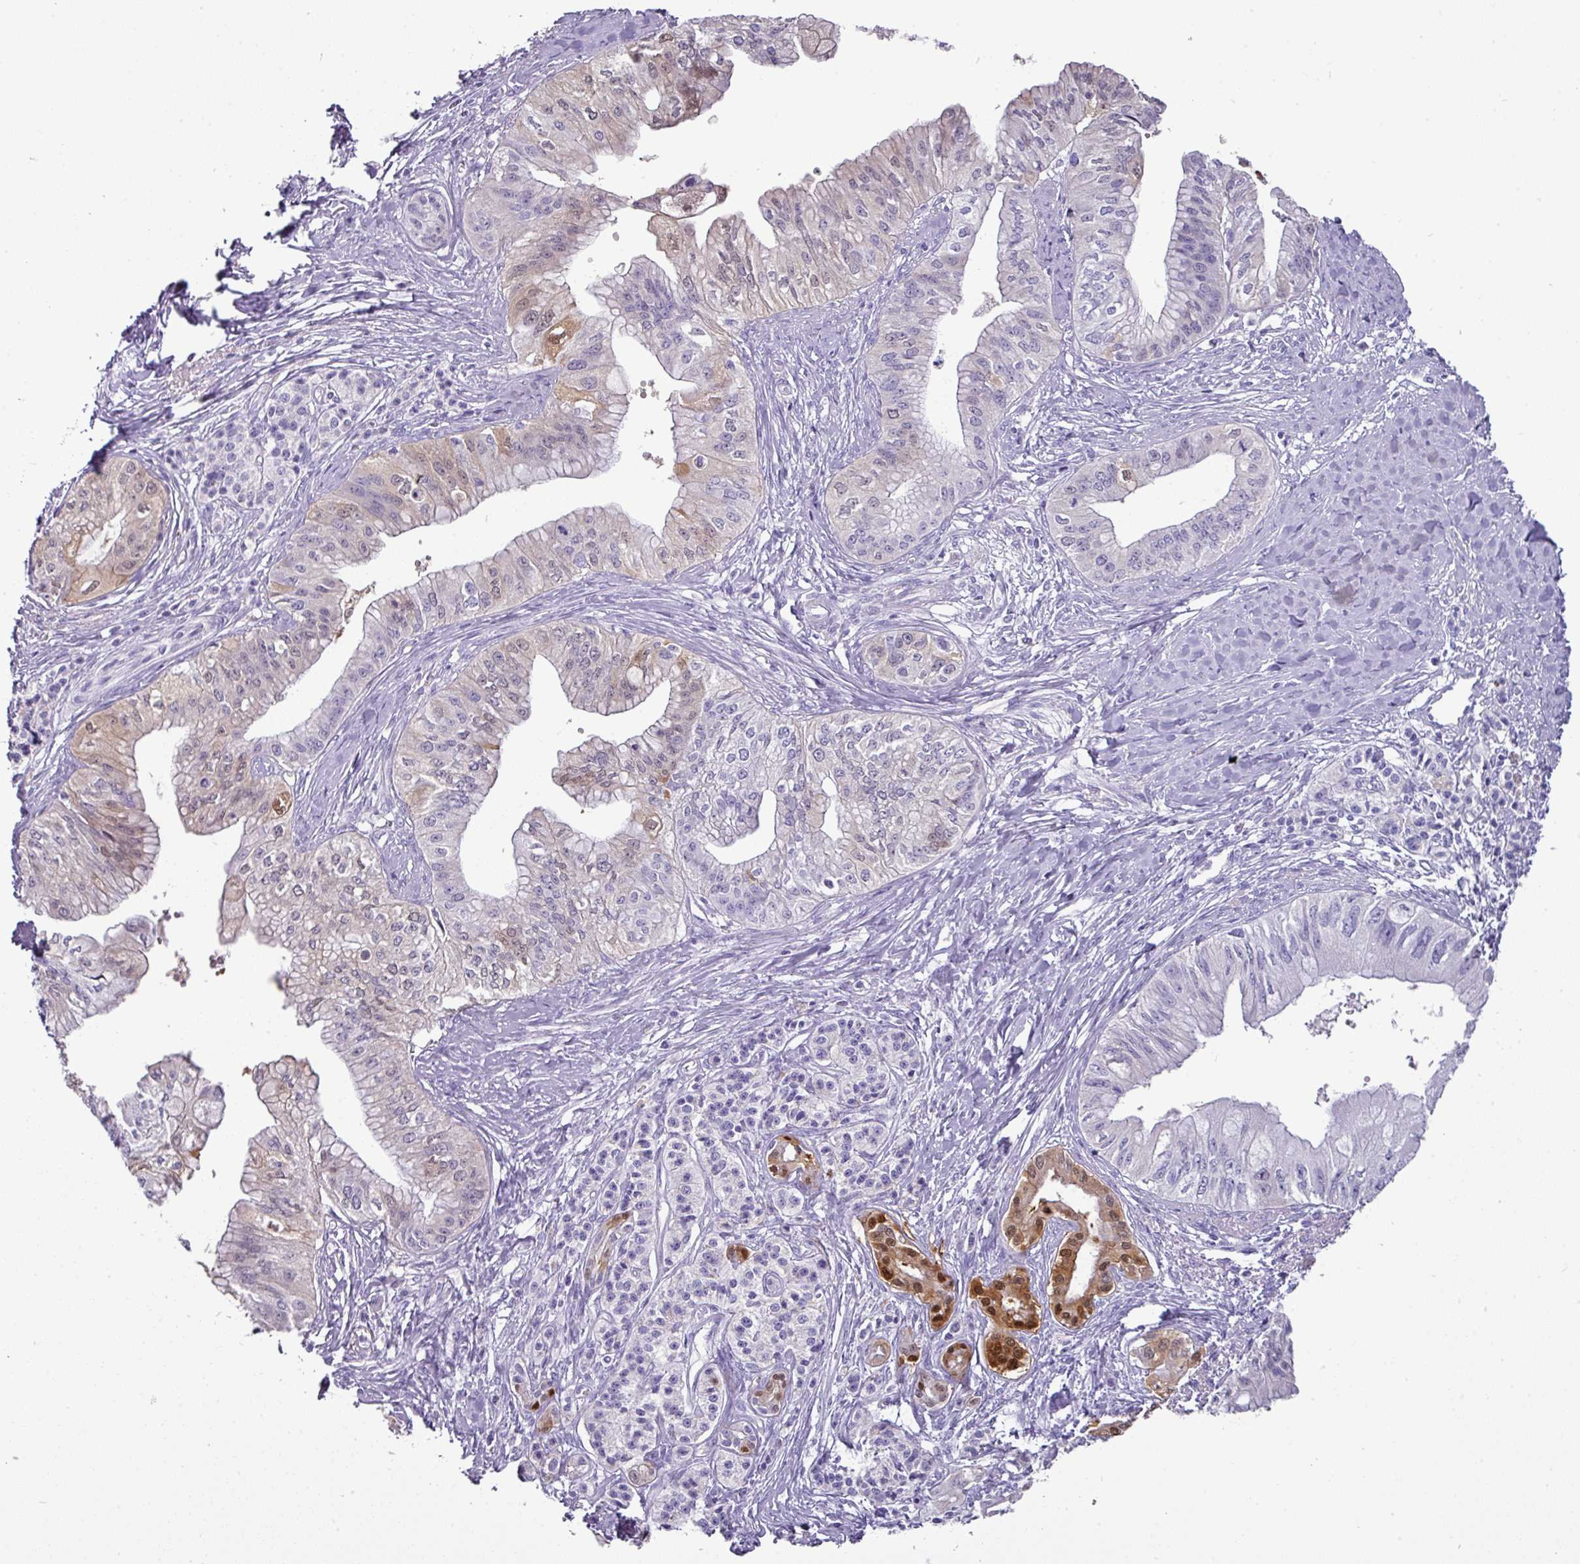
{"staining": {"intensity": "weak", "quantity": "<25%", "location": "cytoplasmic/membranous"}, "tissue": "pancreatic cancer", "cell_type": "Tumor cells", "image_type": "cancer", "snomed": [{"axis": "morphology", "description": "Adenocarcinoma, NOS"}, {"axis": "topography", "description": "Pancreas"}], "caption": "Immunohistochemistry histopathology image of neoplastic tissue: adenocarcinoma (pancreatic) stained with DAB shows no significant protein expression in tumor cells.", "gene": "GSTA3", "patient": {"sex": "male", "age": 71}}